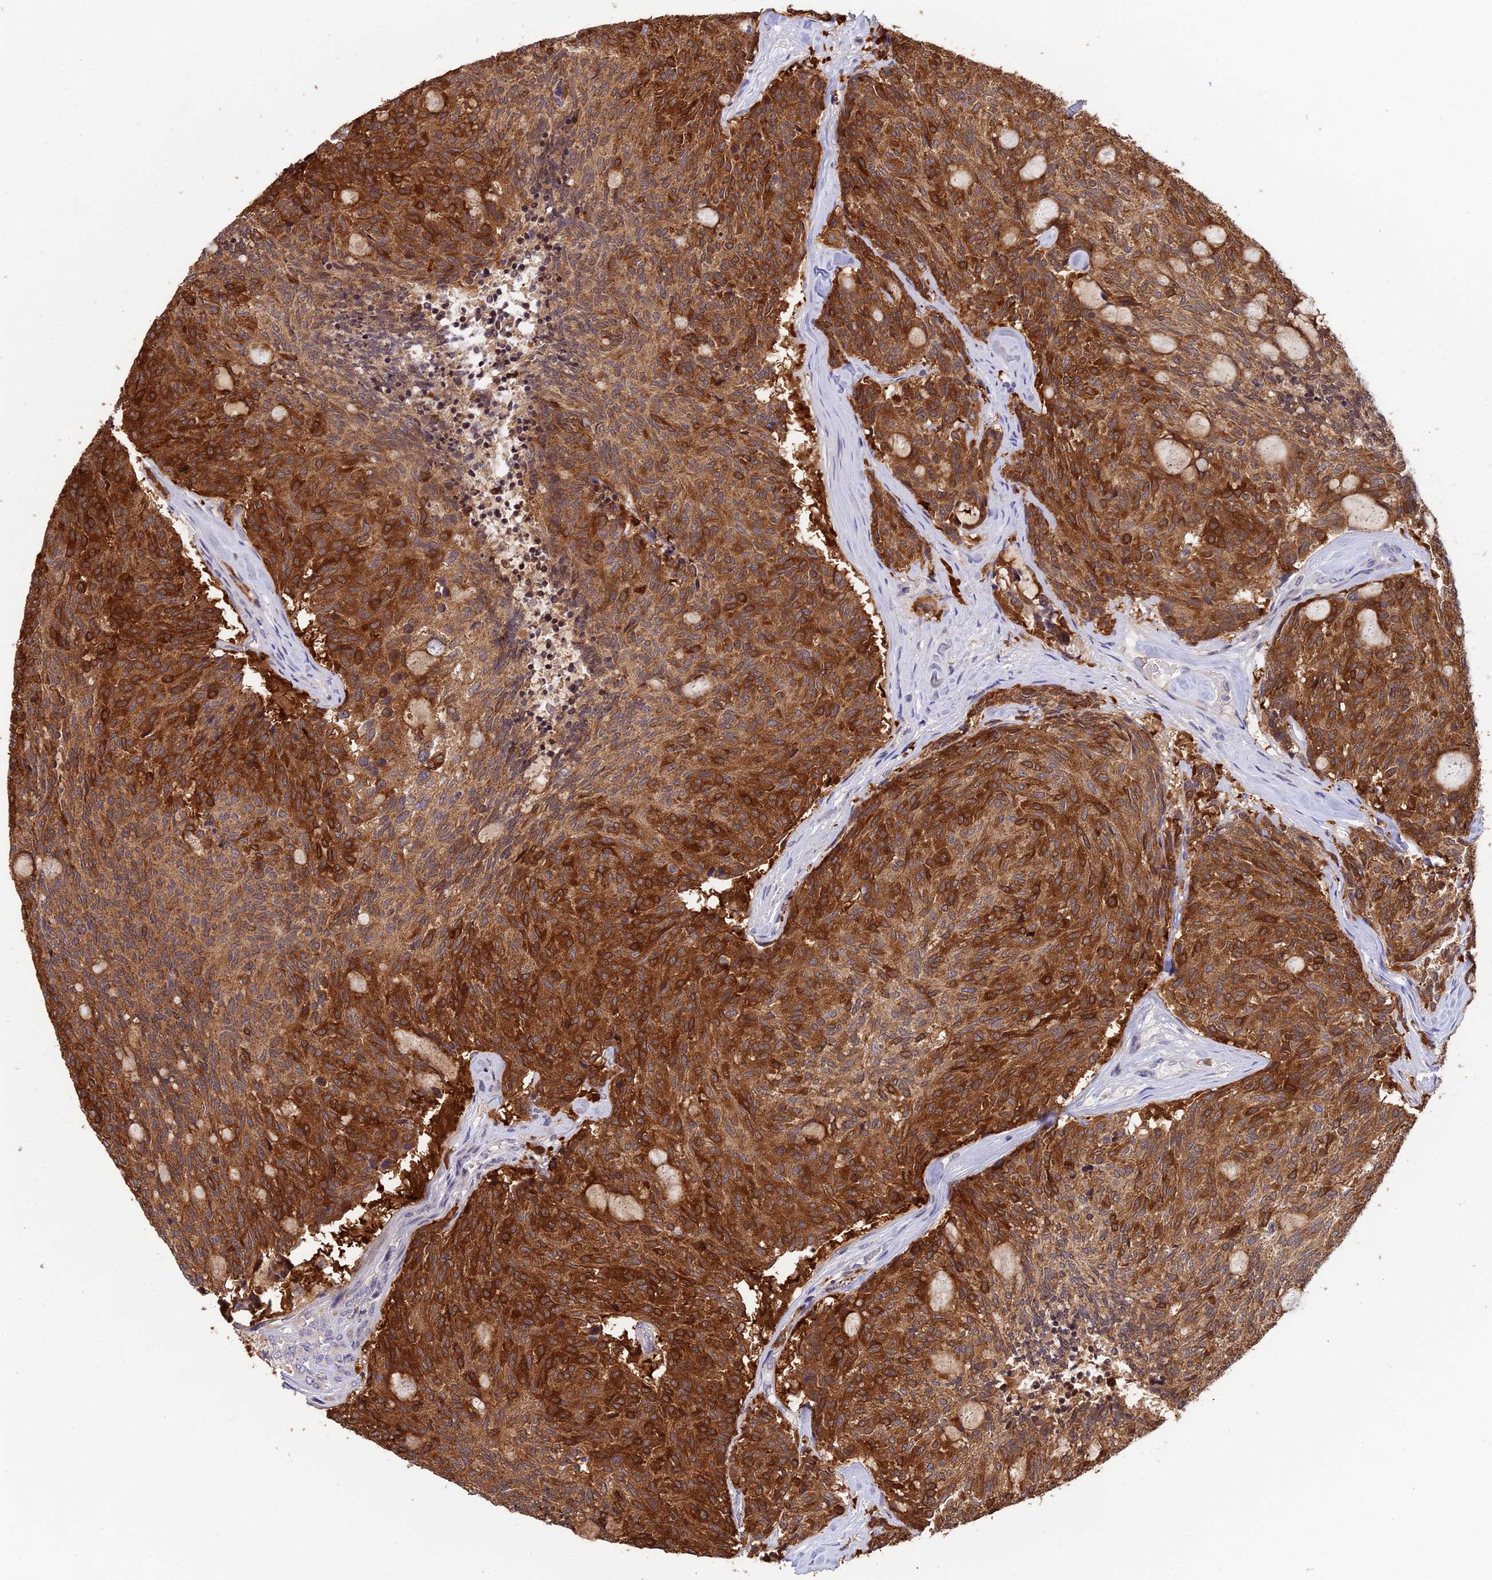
{"staining": {"intensity": "strong", "quantity": ">75%", "location": "cytoplasmic/membranous"}, "tissue": "carcinoid", "cell_type": "Tumor cells", "image_type": "cancer", "snomed": [{"axis": "morphology", "description": "Carcinoid, malignant, NOS"}, {"axis": "topography", "description": "Pancreas"}], "caption": "Strong cytoplasmic/membranous staining for a protein is appreciated in approximately >75% of tumor cells of carcinoid (malignant) using immunohistochemistry (IHC).", "gene": "ELOA2", "patient": {"sex": "female", "age": 54}}